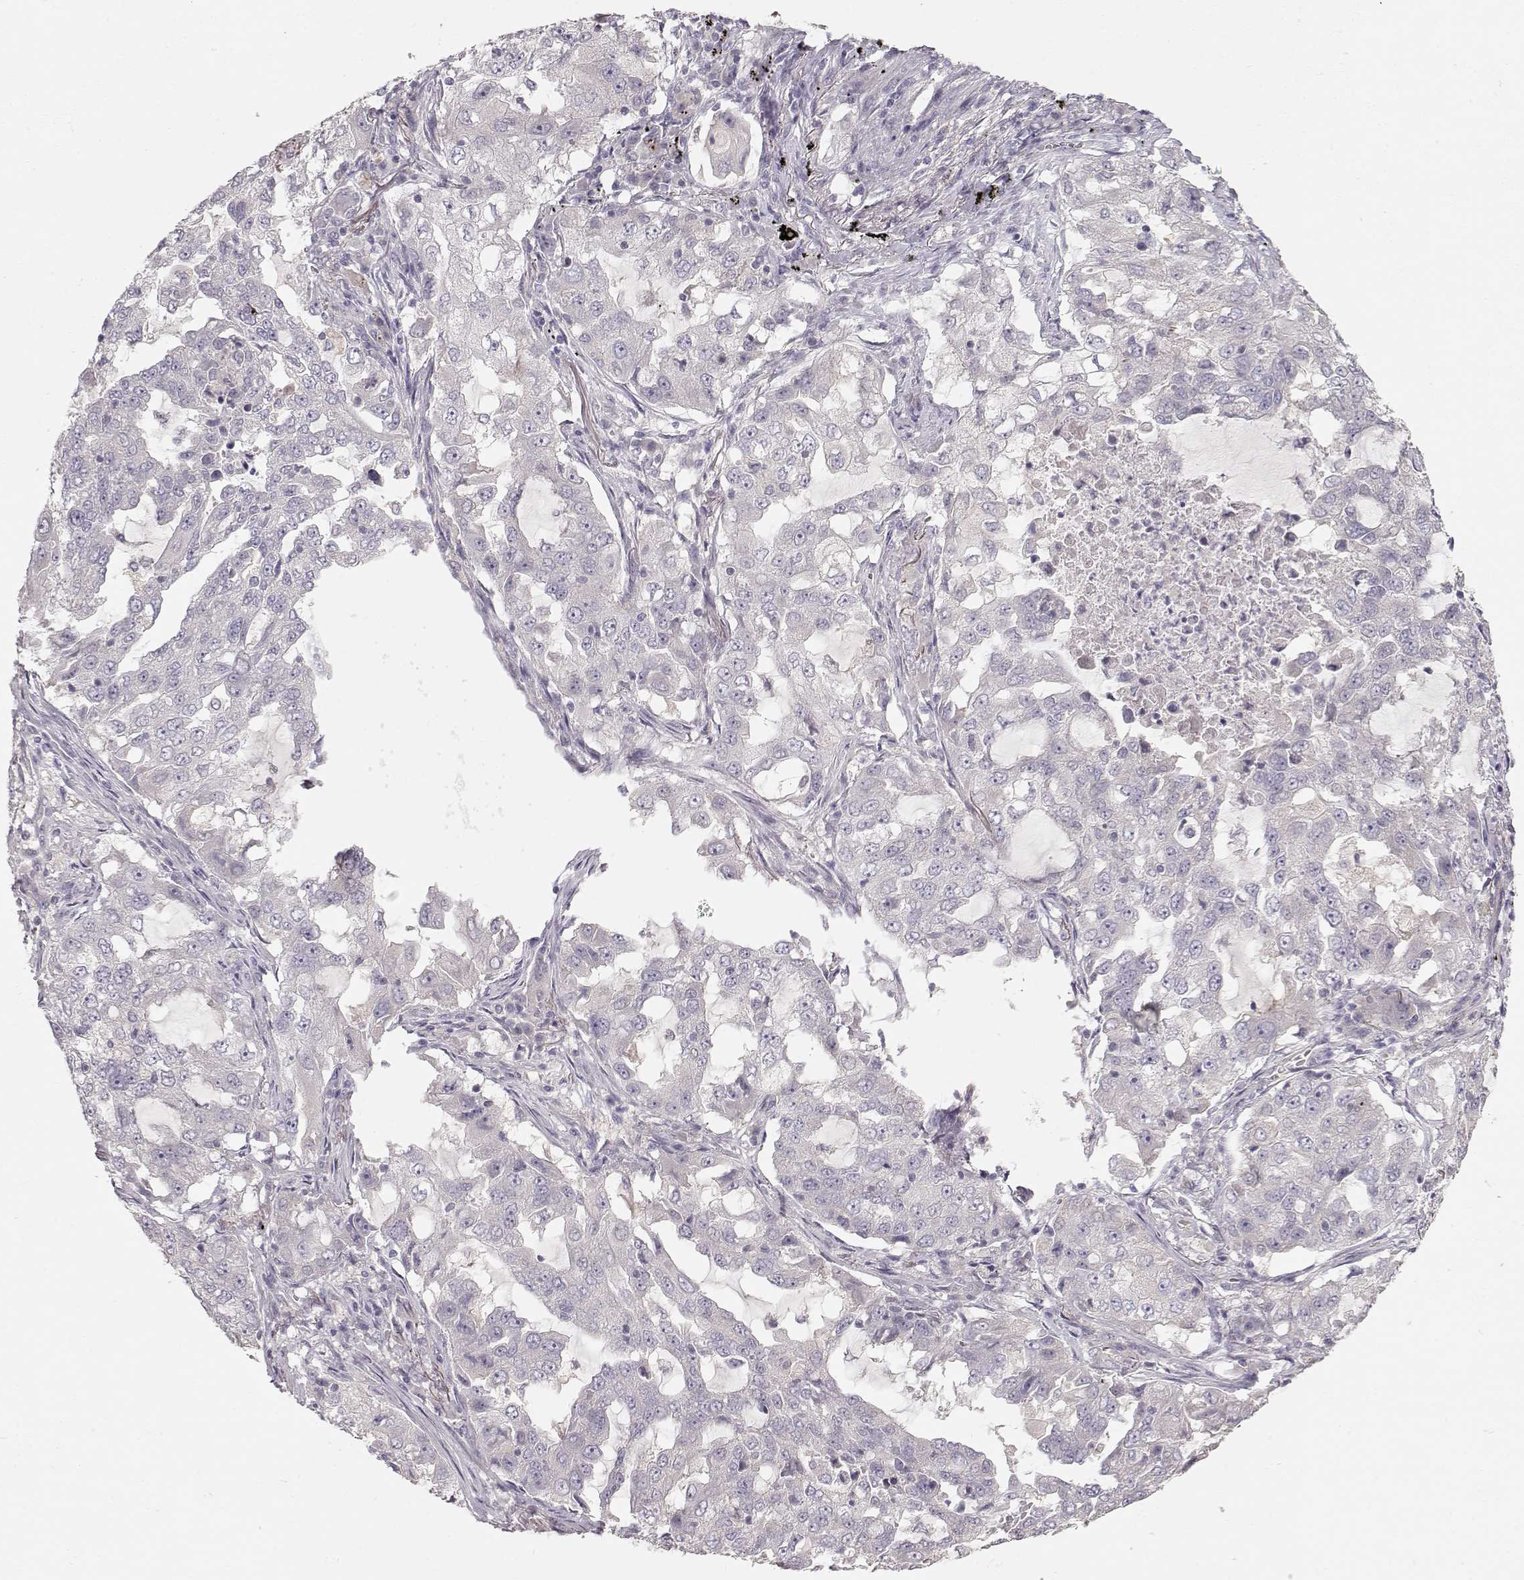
{"staining": {"intensity": "negative", "quantity": "none", "location": "none"}, "tissue": "lung cancer", "cell_type": "Tumor cells", "image_type": "cancer", "snomed": [{"axis": "morphology", "description": "Adenocarcinoma, NOS"}, {"axis": "topography", "description": "Lung"}], "caption": "Immunohistochemical staining of human lung cancer demonstrates no significant expression in tumor cells. (DAB immunohistochemistry, high magnification).", "gene": "ARHGAP8", "patient": {"sex": "female", "age": 61}}